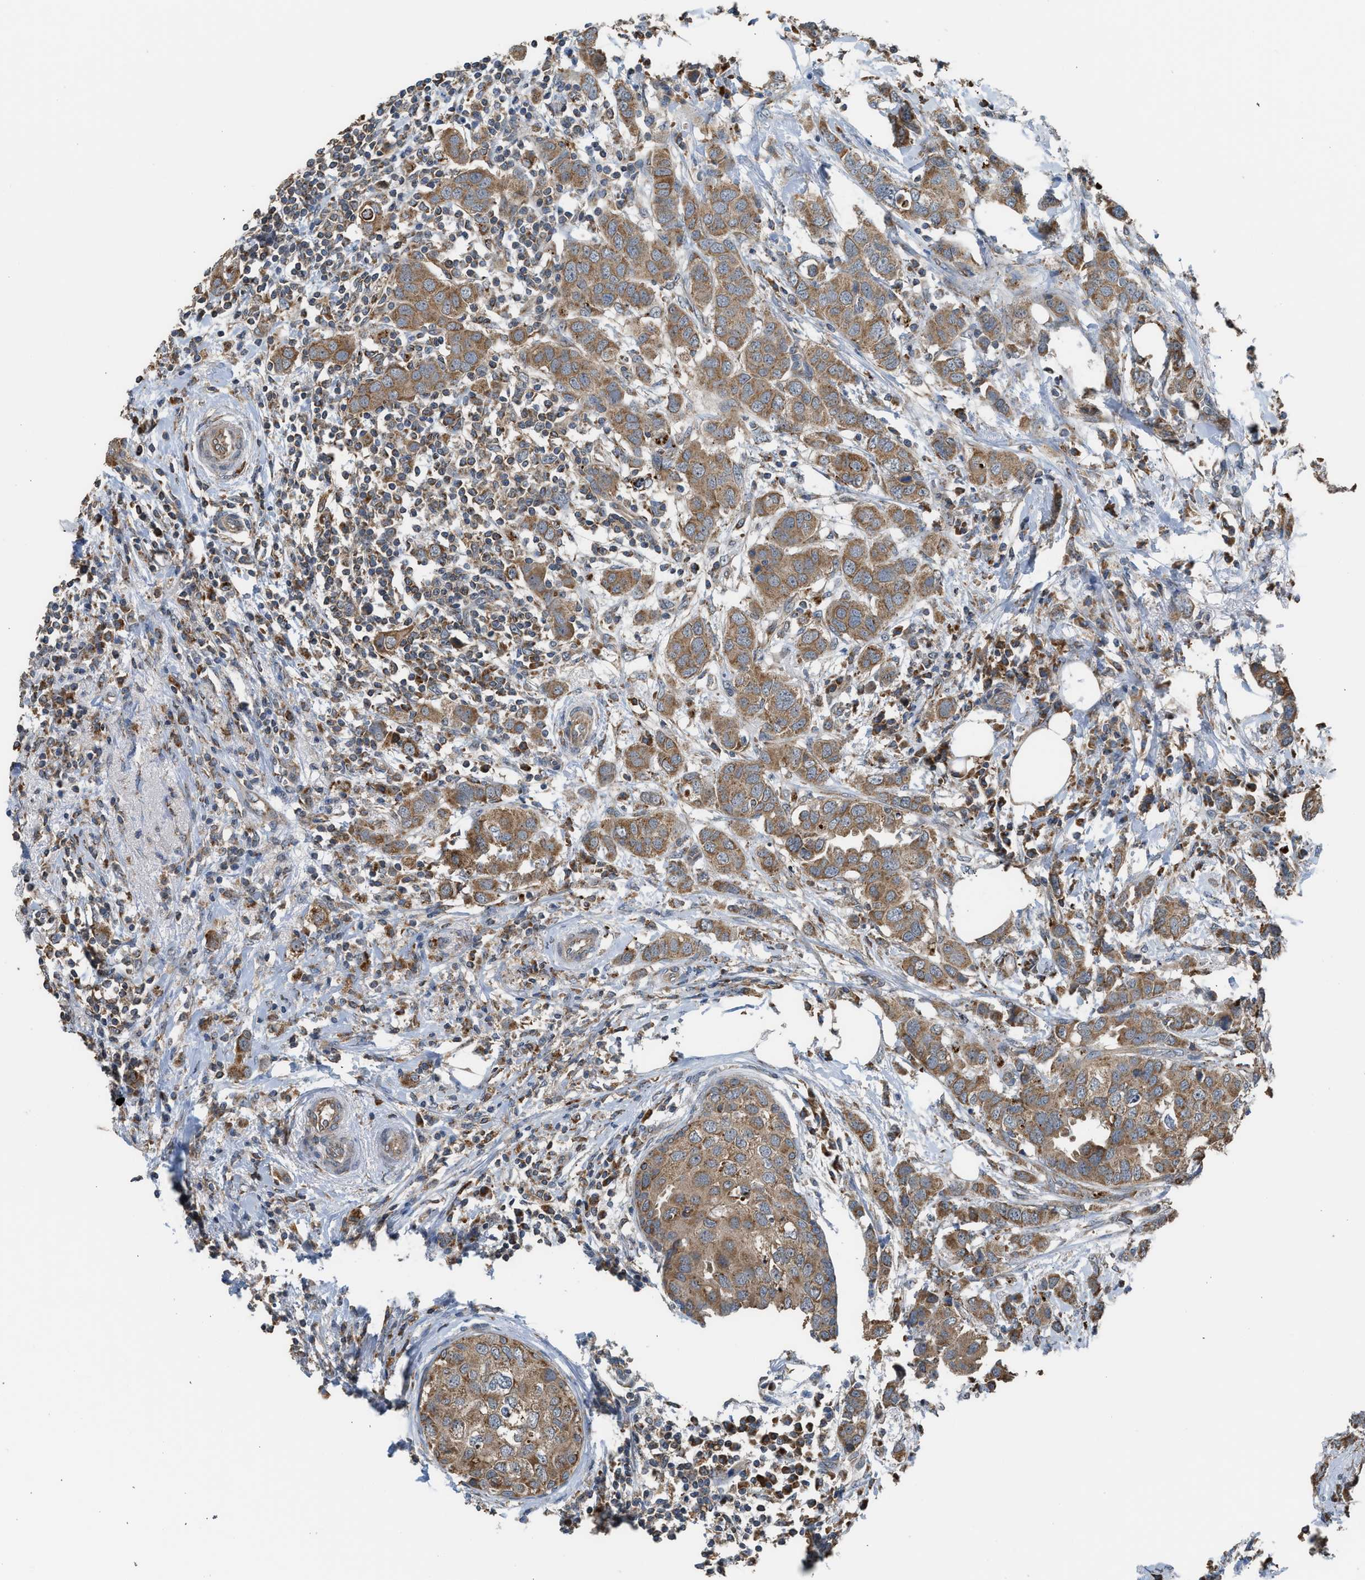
{"staining": {"intensity": "moderate", "quantity": ">75%", "location": "cytoplasmic/membranous"}, "tissue": "breast cancer", "cell_type": "Tumor cells", "image_type": "cancer", "snomed": [{"axis": "morphology", "description": "Duct carcinoma"}, {"axis": "topography", "description": "Breast"}], "caption": "Breast cancer was stained to show a protein in brown. There is medium levels of moderate cytoplasmic/membranous expression in approximately >75% of tumor cells. Nuclei are stained in blue.", "gene": "STARD3", "patient": {"sex": "female", "age": 50}}